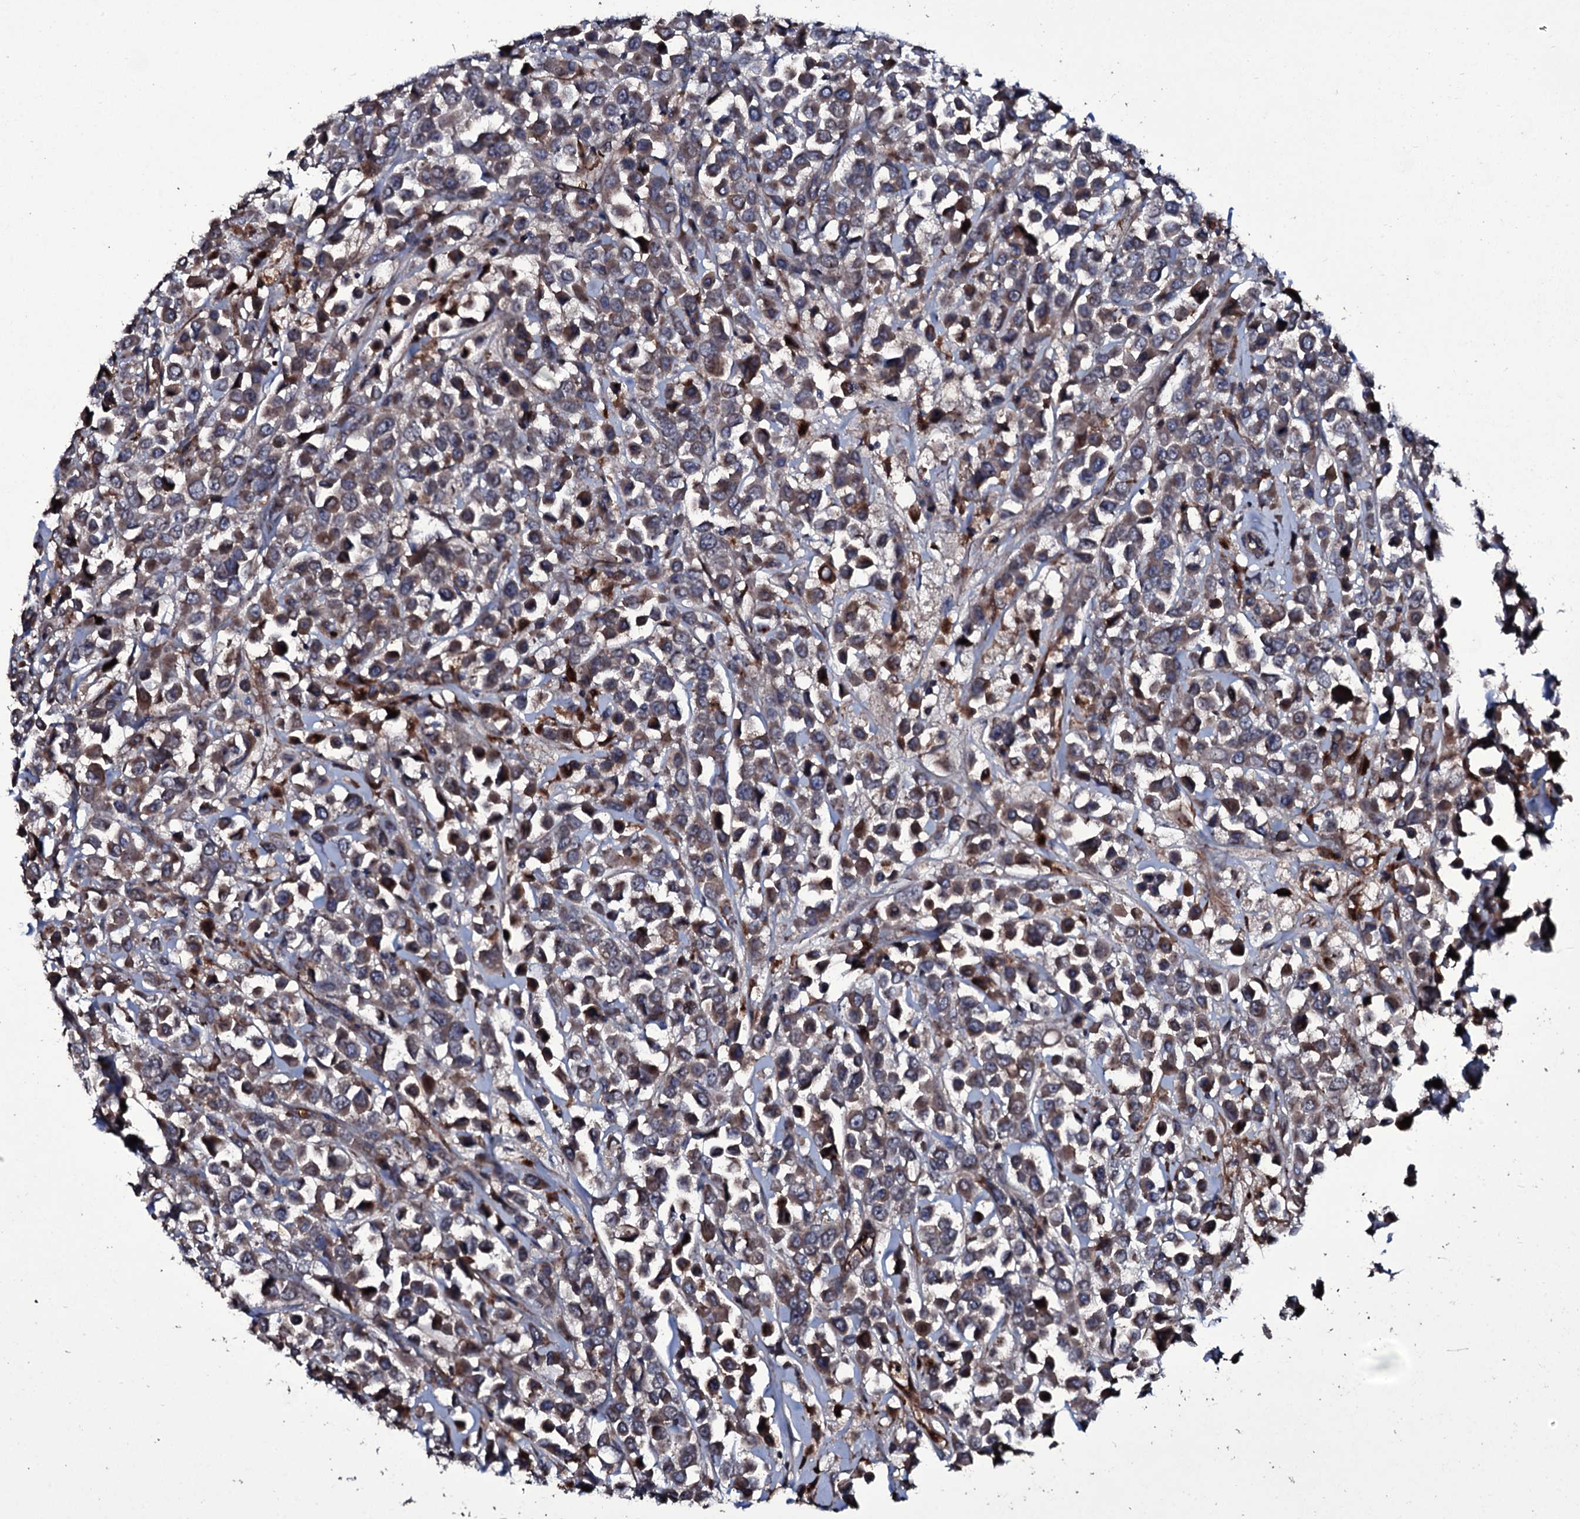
{"staining": {"intensity": "moderate", "quantity": "25%-75%", "location": "cytoplasmic/membranous"}, "tissue": "breast cancer", "cell_type": "Tumor cells", "image_type": "cancer", "snomed": [{"axis": "morphology", "description": "Duct carcinoma"}, {"axis": "topography", "description": "Breast"}], "caption": "This is a micrograph of IHC staining of breast invasive ductal carcinoma, which shows moderate staining in the cytoplasmic/membranous of tumor cells.", "gene": "ZSWIM8", "patient": {"sex": "female", "age": 61}}